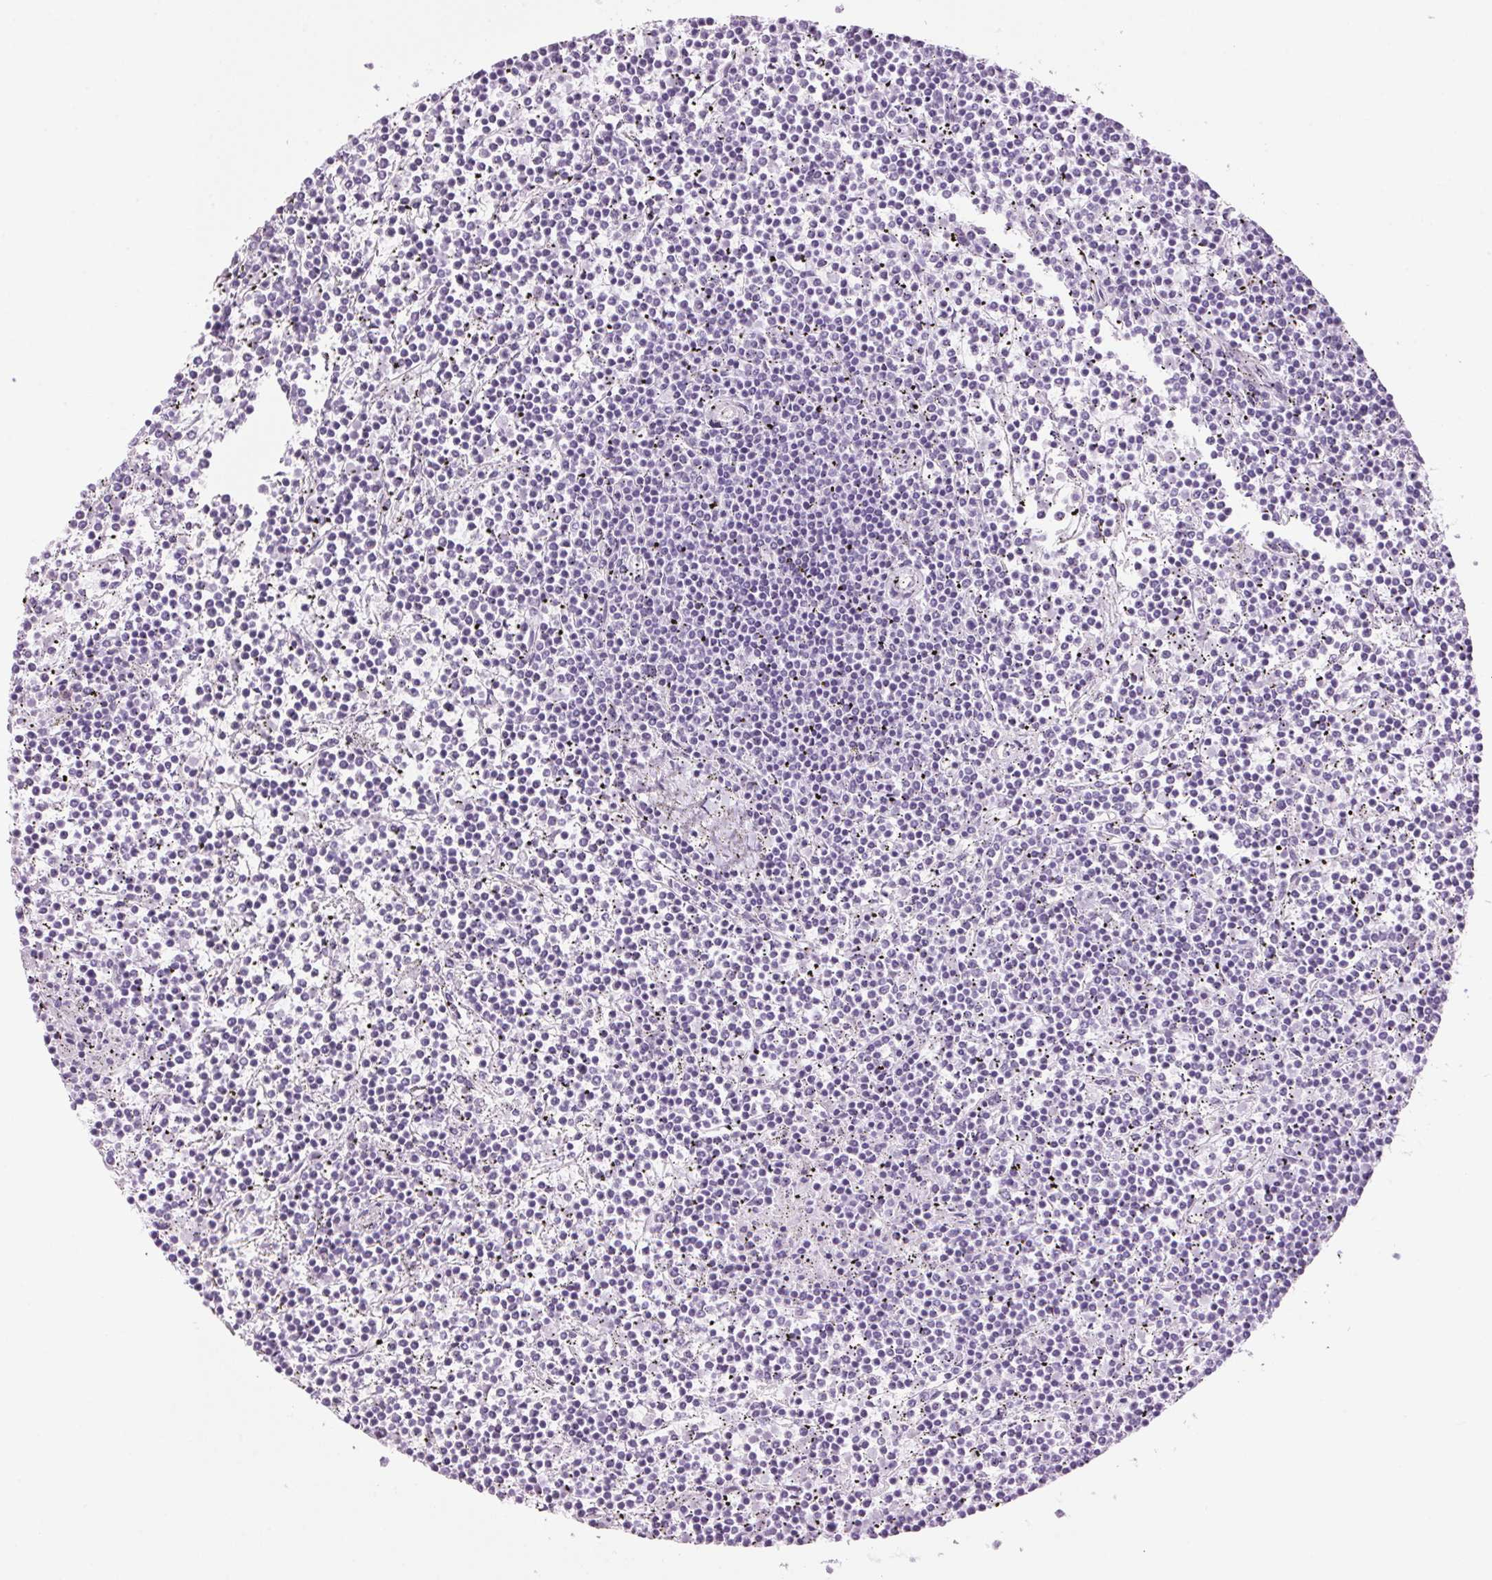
{"staining": {"intensity": "negative", "quantity": "none", "location": "none"}, "tissue": "lymphoma", "cell_type": "Tumor cells", "image_type": "cancer", "snomed": [{"axis": "morphology", "description": "Malignant lymphoma, non-Hodgkin's type, Low grade"}, {"axis": "topography", "description": "Spleen"}], "caption": "Immunohistochemical staining of human low-grade malignant lymphoma, non-Hodgkin's type exhibits no significant expression in tumor cells. (Immunohistochemistry (ihc), brightfield microscopy, high magnification).", "gene": "PPP1R1A", "patient": {"sex": "female", "age": 19}}